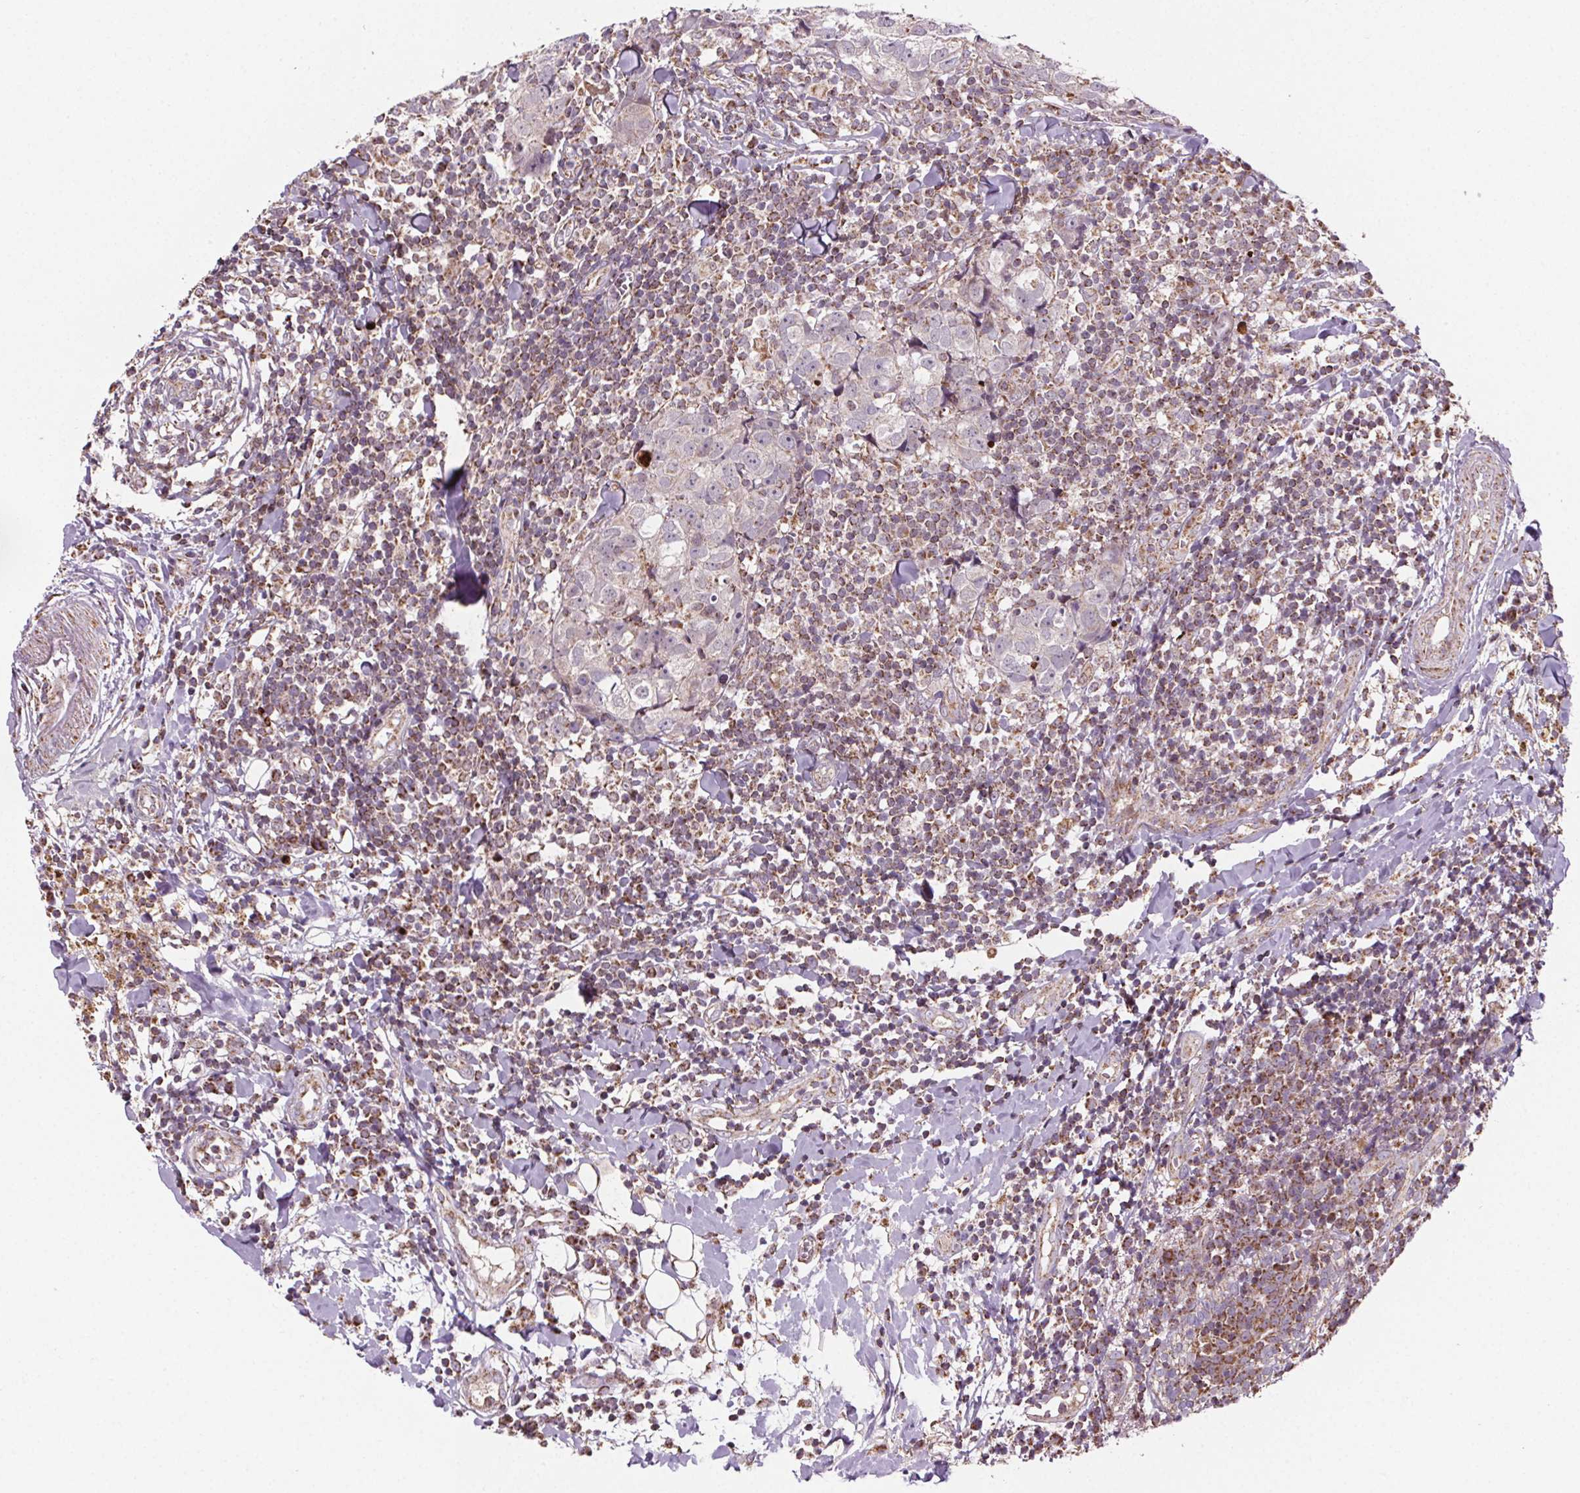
{"staining": {"intensity": "negative", "quantity": "none", "location": "none"}, "tissue": "breast cancer", "cell_type": "Tumor cells", "image_type": "cancer", "snomed": [{"axis": "morphology", "description": "Duct carcinoma"}, {"axis": "topography", "description": "Breast"}], "caption": "Immunohistochemical staining of breast cancer (infiltrating ductal carcinoma) shows no significant staining in tumor cells.", "gene": "SUCLA2", "patient": {"sex": "female", "age": 30}}